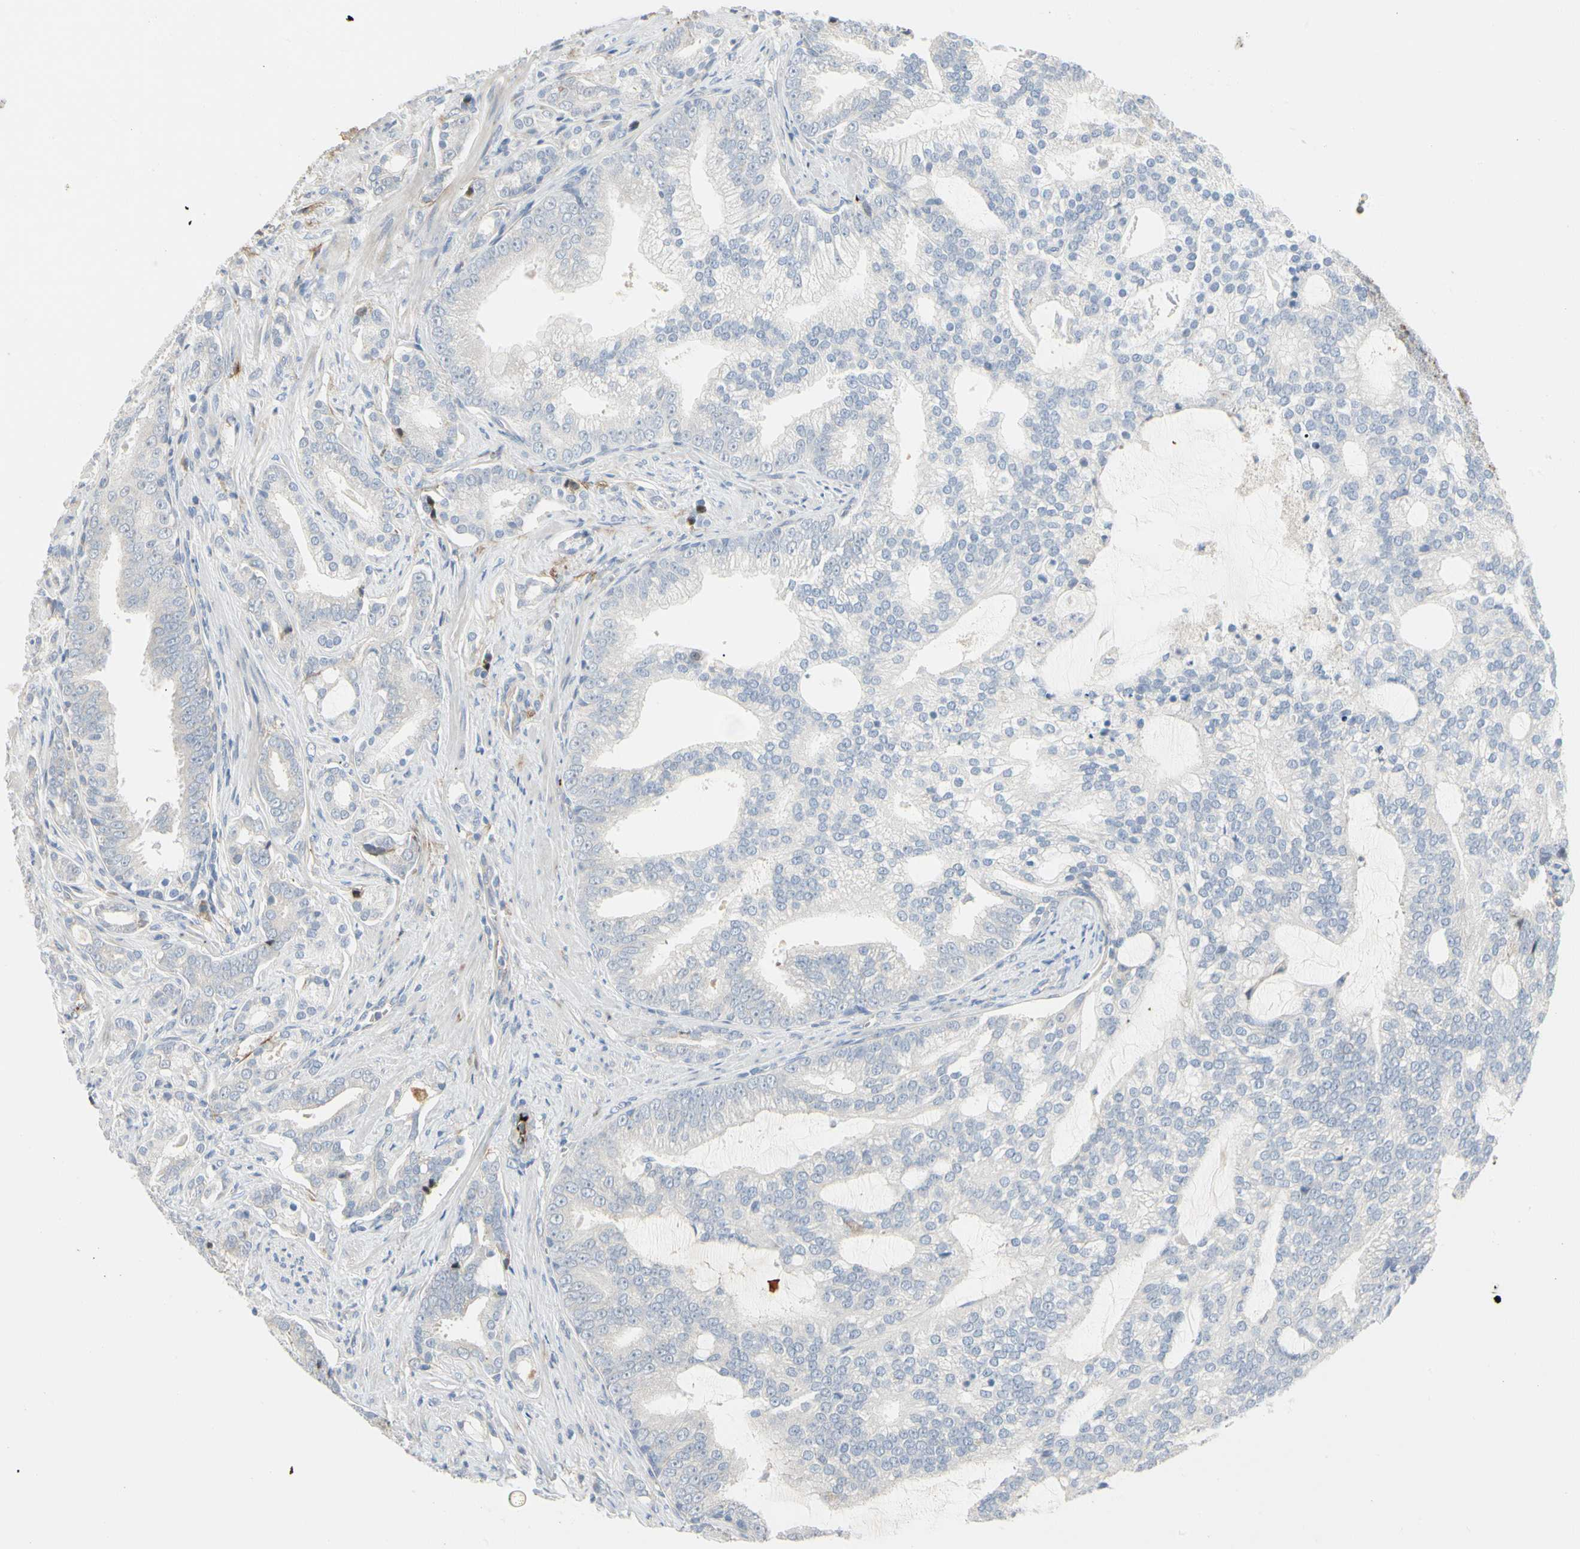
{"staining": {"intensity": "negative", "quantity": "none", "location": "none"}, "tissue": "prostate cancer", "cell_type": "Tumor cells", "image_type": "cancer", "snomed": [{"axis": "morphology", "description": "Adenocarcinoma, Low grade"}, {"axis": "topography", "description": "Prostate"}], "caption": "The immunohistochemistry micrograph has no significant expression in tumor cells of prostate cancer (low-grade adenocarcinoma) tissue.", "gene": "FGB", "patient": {"sex": "male", "age": 58}}